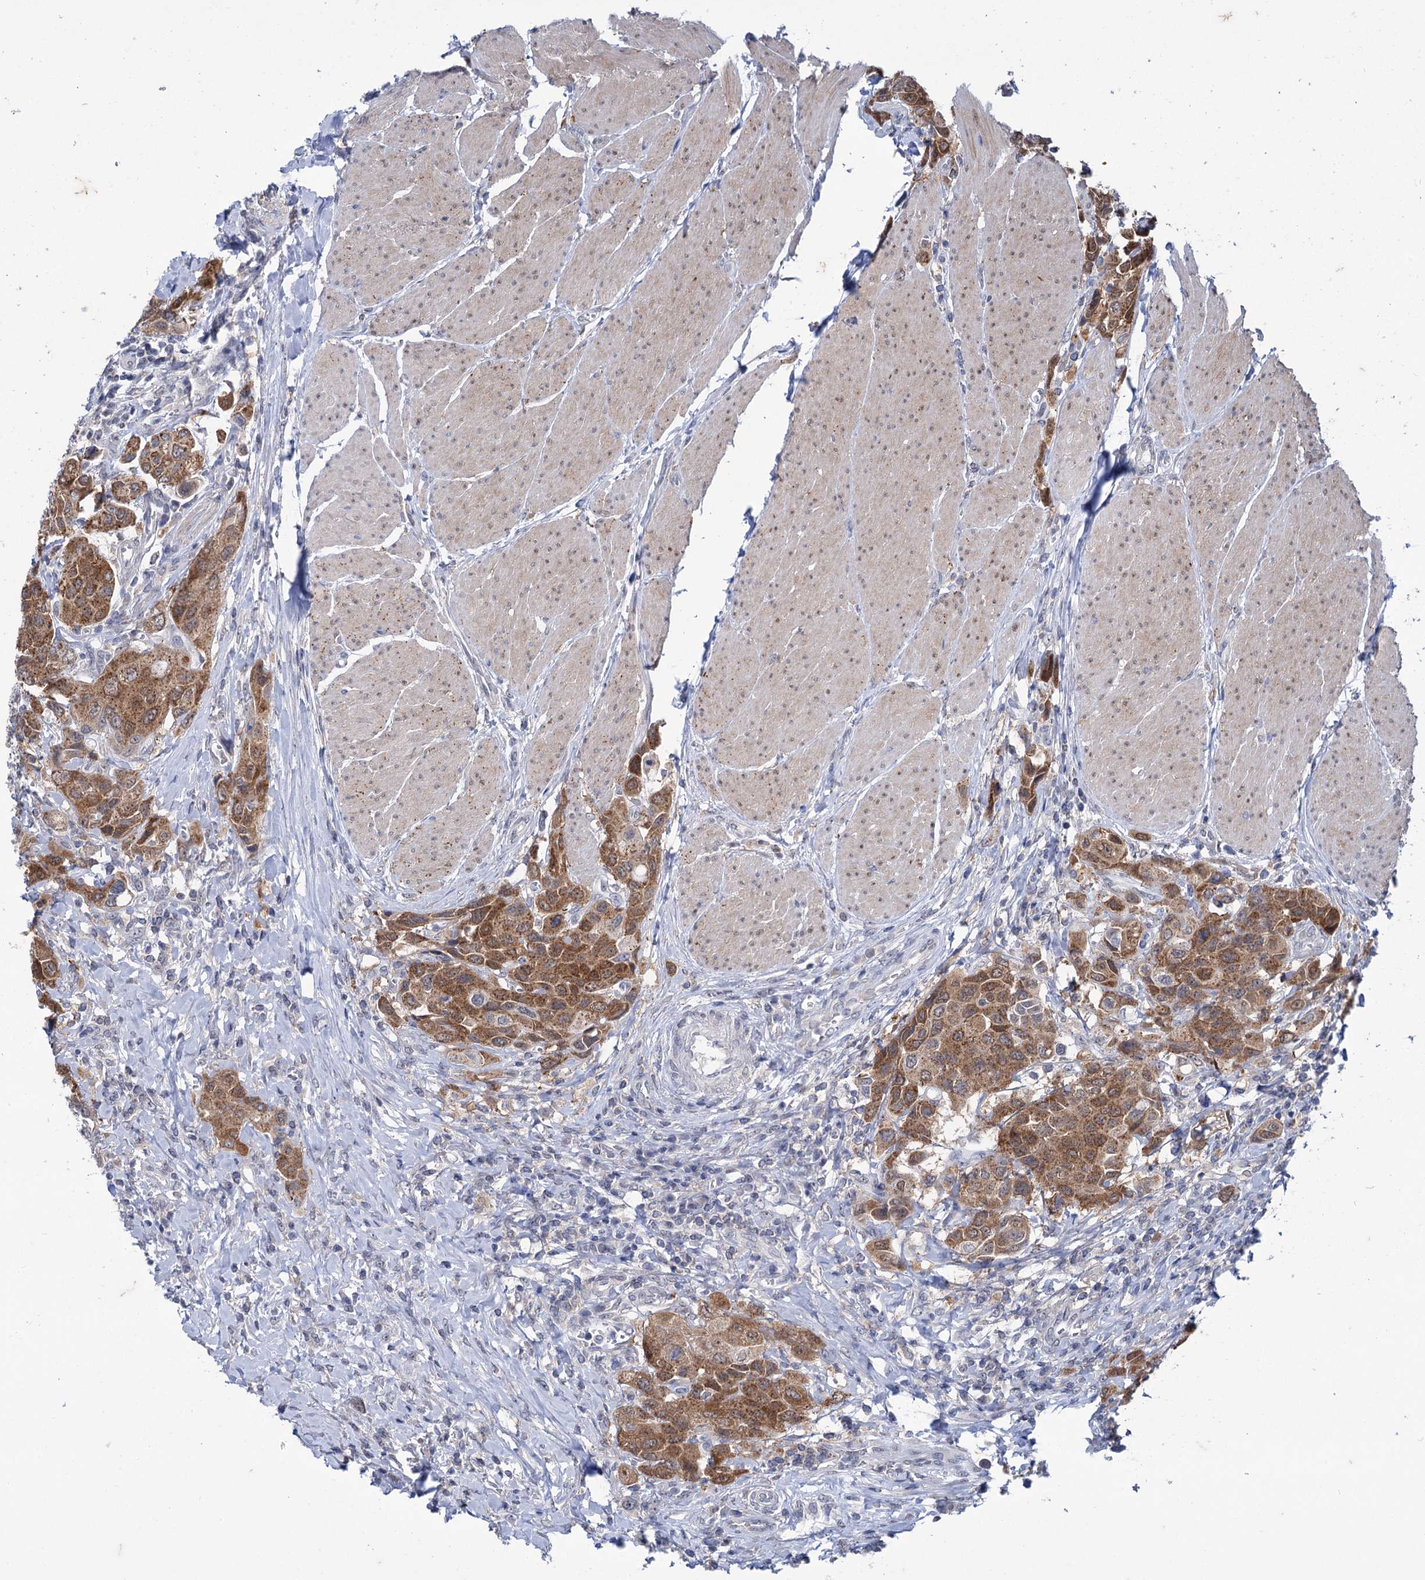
{"staining": {"intensity": "moderate", "quantity": ">75%", "location": "cytoplasmic/membranous"}, "tissue": "urothelial cancer", "cell_type": "Tumor cells", "image_type": "cancer", "snomed": [{"axis": "morphology", "description": "Urothelial carcinoma, High grade"}, {"axis": "topography", "description": "Urinary bladder"}], "caption": "This is an image of immunohistochemistry staining of urothelial carcinoma (high-grade), which shows moderate positivity in the cytoplasmic/membranous of tumor cells.", "gene": "MID1IP1", "patient": {"sex": "male", "age": 50}}